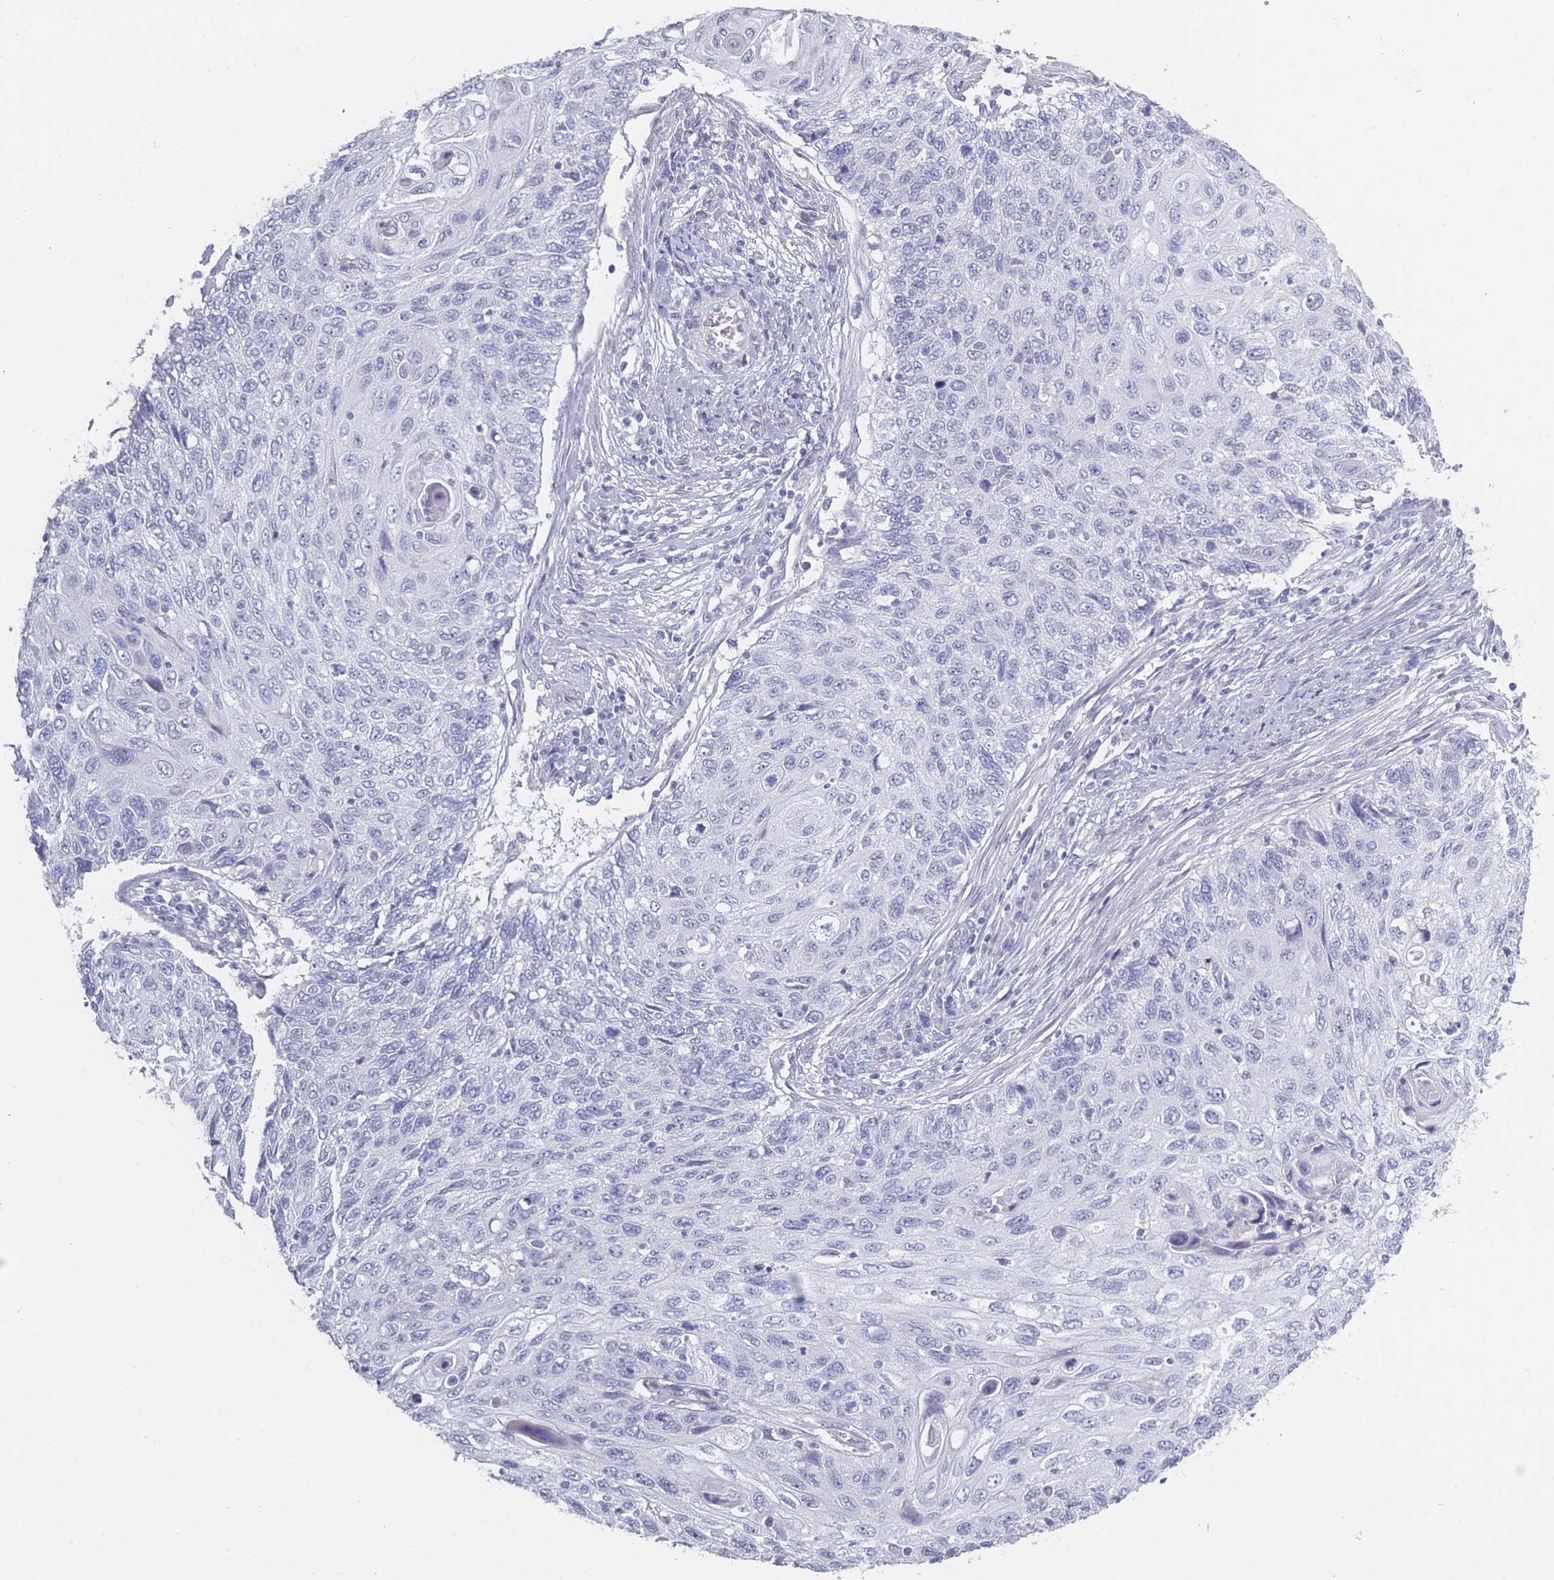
{"staining": {"intensity": "negative", "quantity": "none", "location": "none"}, "tissue": "cervical cancer", "cell_type": "Tumor cells", "image_type": "cancer", "snomed": [{"axis": "morphology", "description": "Squamous cell carcinoma, NOS"}, {"axis": "topography", "description": "Cervix"}], "caption": "This is an immunohistochemistry micrograph of human cervical cancer. There is no expression in tumor cells.", "gene": "ROS1", "patient": {"sex": "female", "age": 70}}